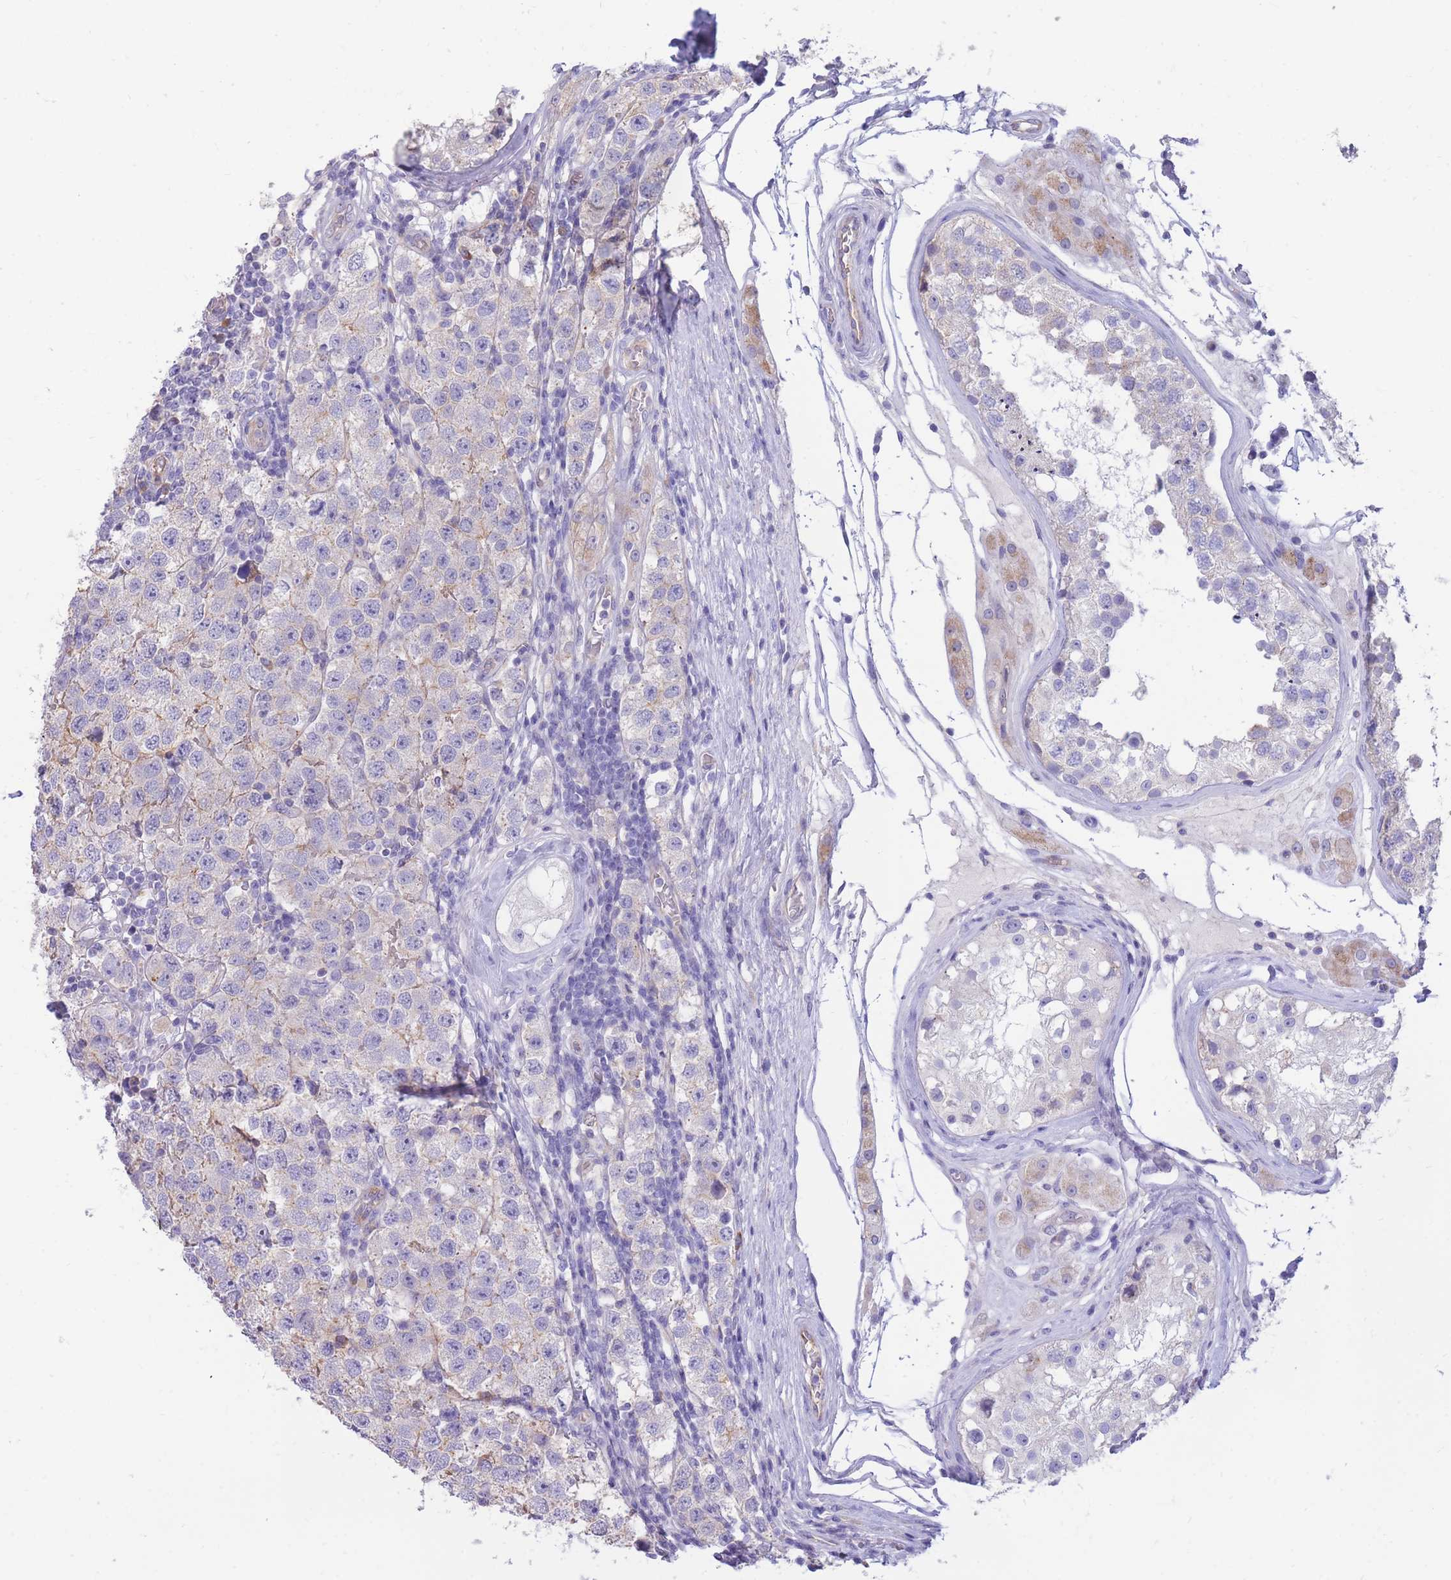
{"staining": {"intensity": "negative", "quantity": "none", "location": "none"}, "tissue": "testis cancer", "cell_type": "Tumor cells", "image_type": "cancer", "snomed": [{"axis": "morphology", "description": "Seminoma, NOS"}, {"axis": "topography", "description": "Testis"}], "caption": "Protein analysis of testis seminoma shows no significant staining in tumor cells.", "gene": "SULT1A1", "patient": {"sex": "male", "age": 34}}